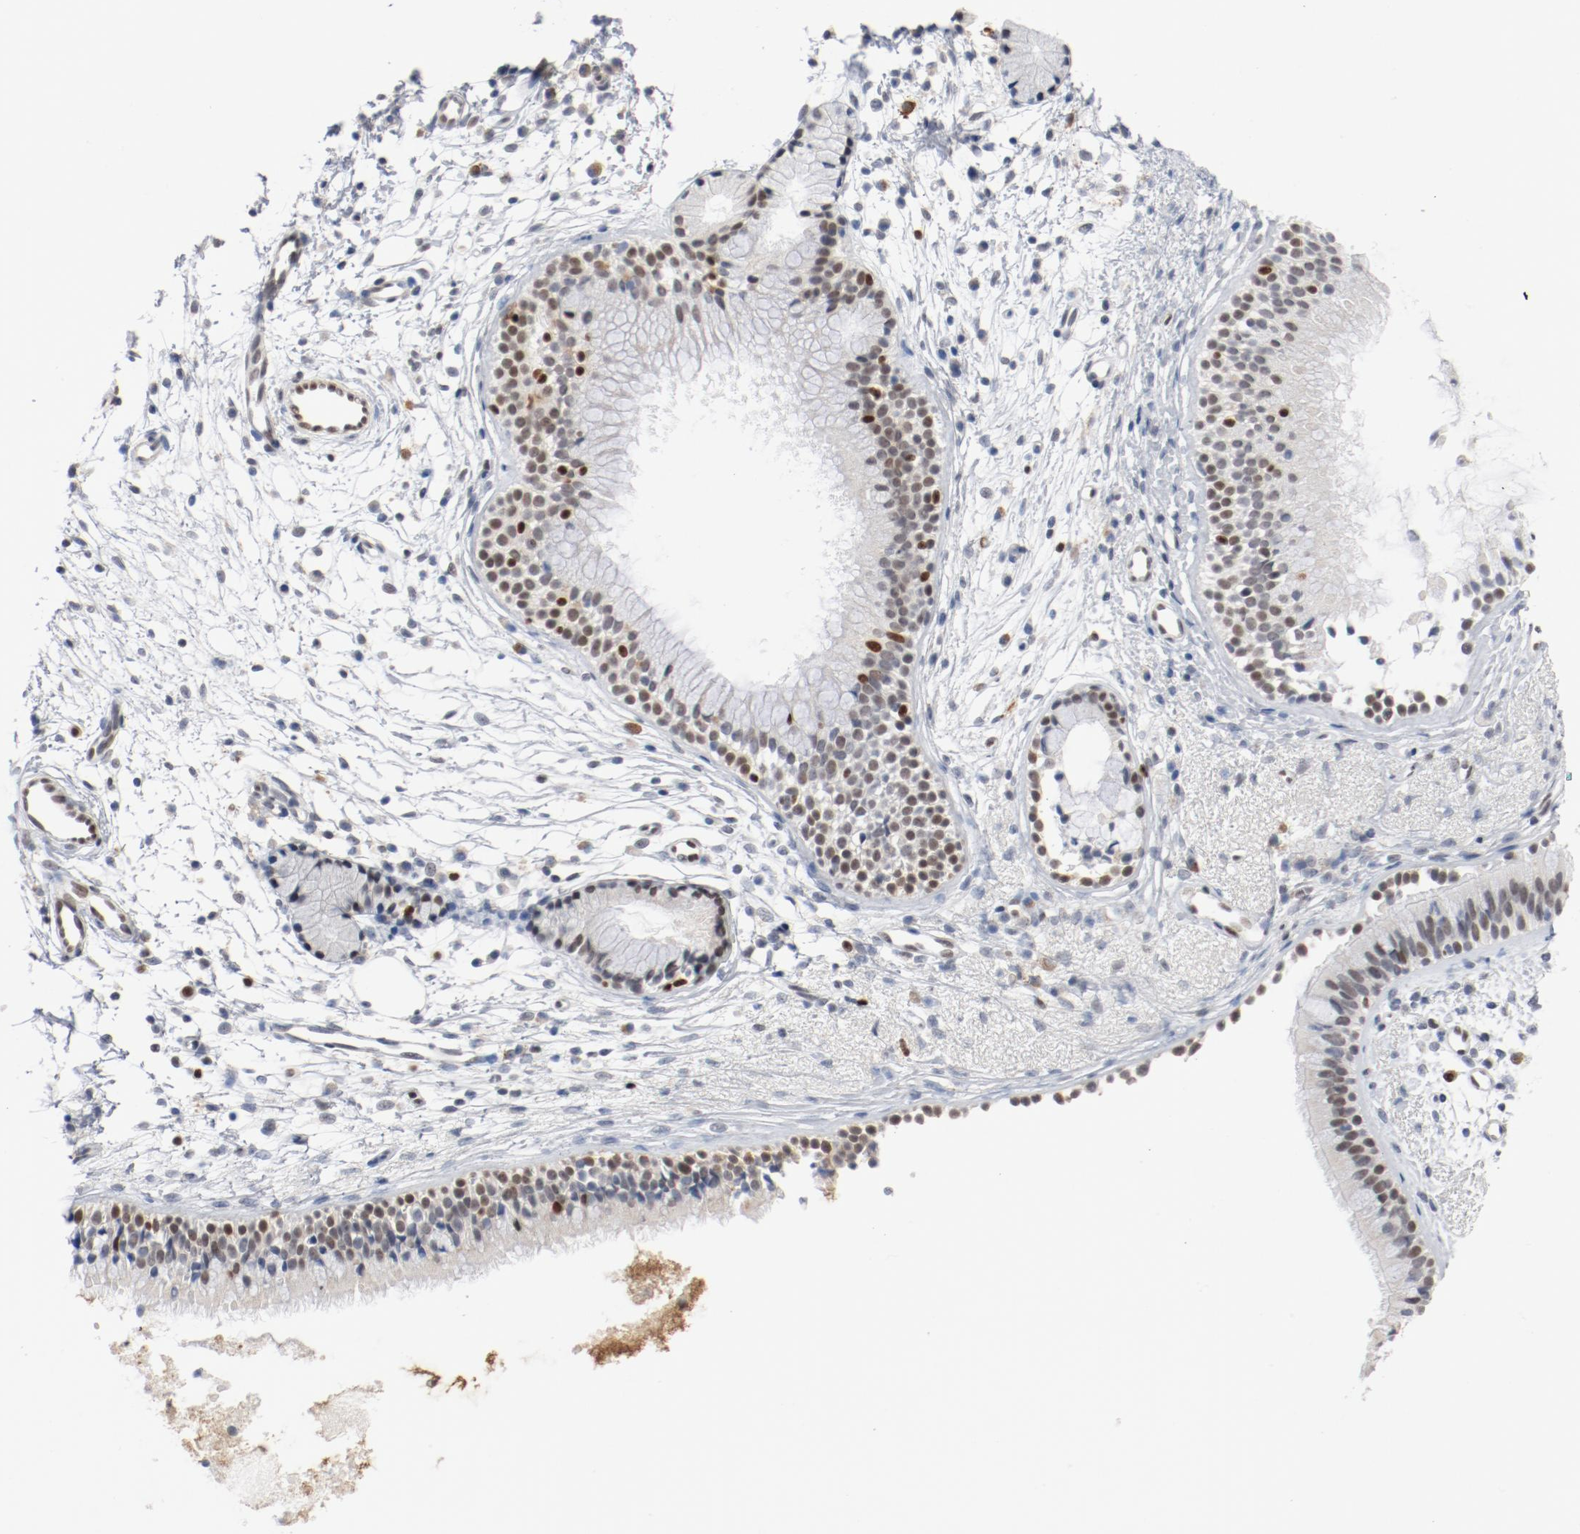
{"staining": {"intensity": "moderate", "quantity": "<25%", "location": "nuclear"}, "tissue": "nasopharynx", "cell_type": "Respiratory epithelial cells", "image_type": "normal", "snomed": [{"axis": "morphology", "description": "Normal tissue, NOS"}, {"axis": "topography", "description": "Nasopharynx"}], "caption": "Unremarkable nasopharynx shows moderate nuclear staining in approximately <25% of respiratory epithelial cells, visualized by immunohistochemistry. The protein is shown in brown color, while the nuclei are stained blue.", "gene": "ENSG00000285708", "patient": {"sex": "male", "age": 21}}